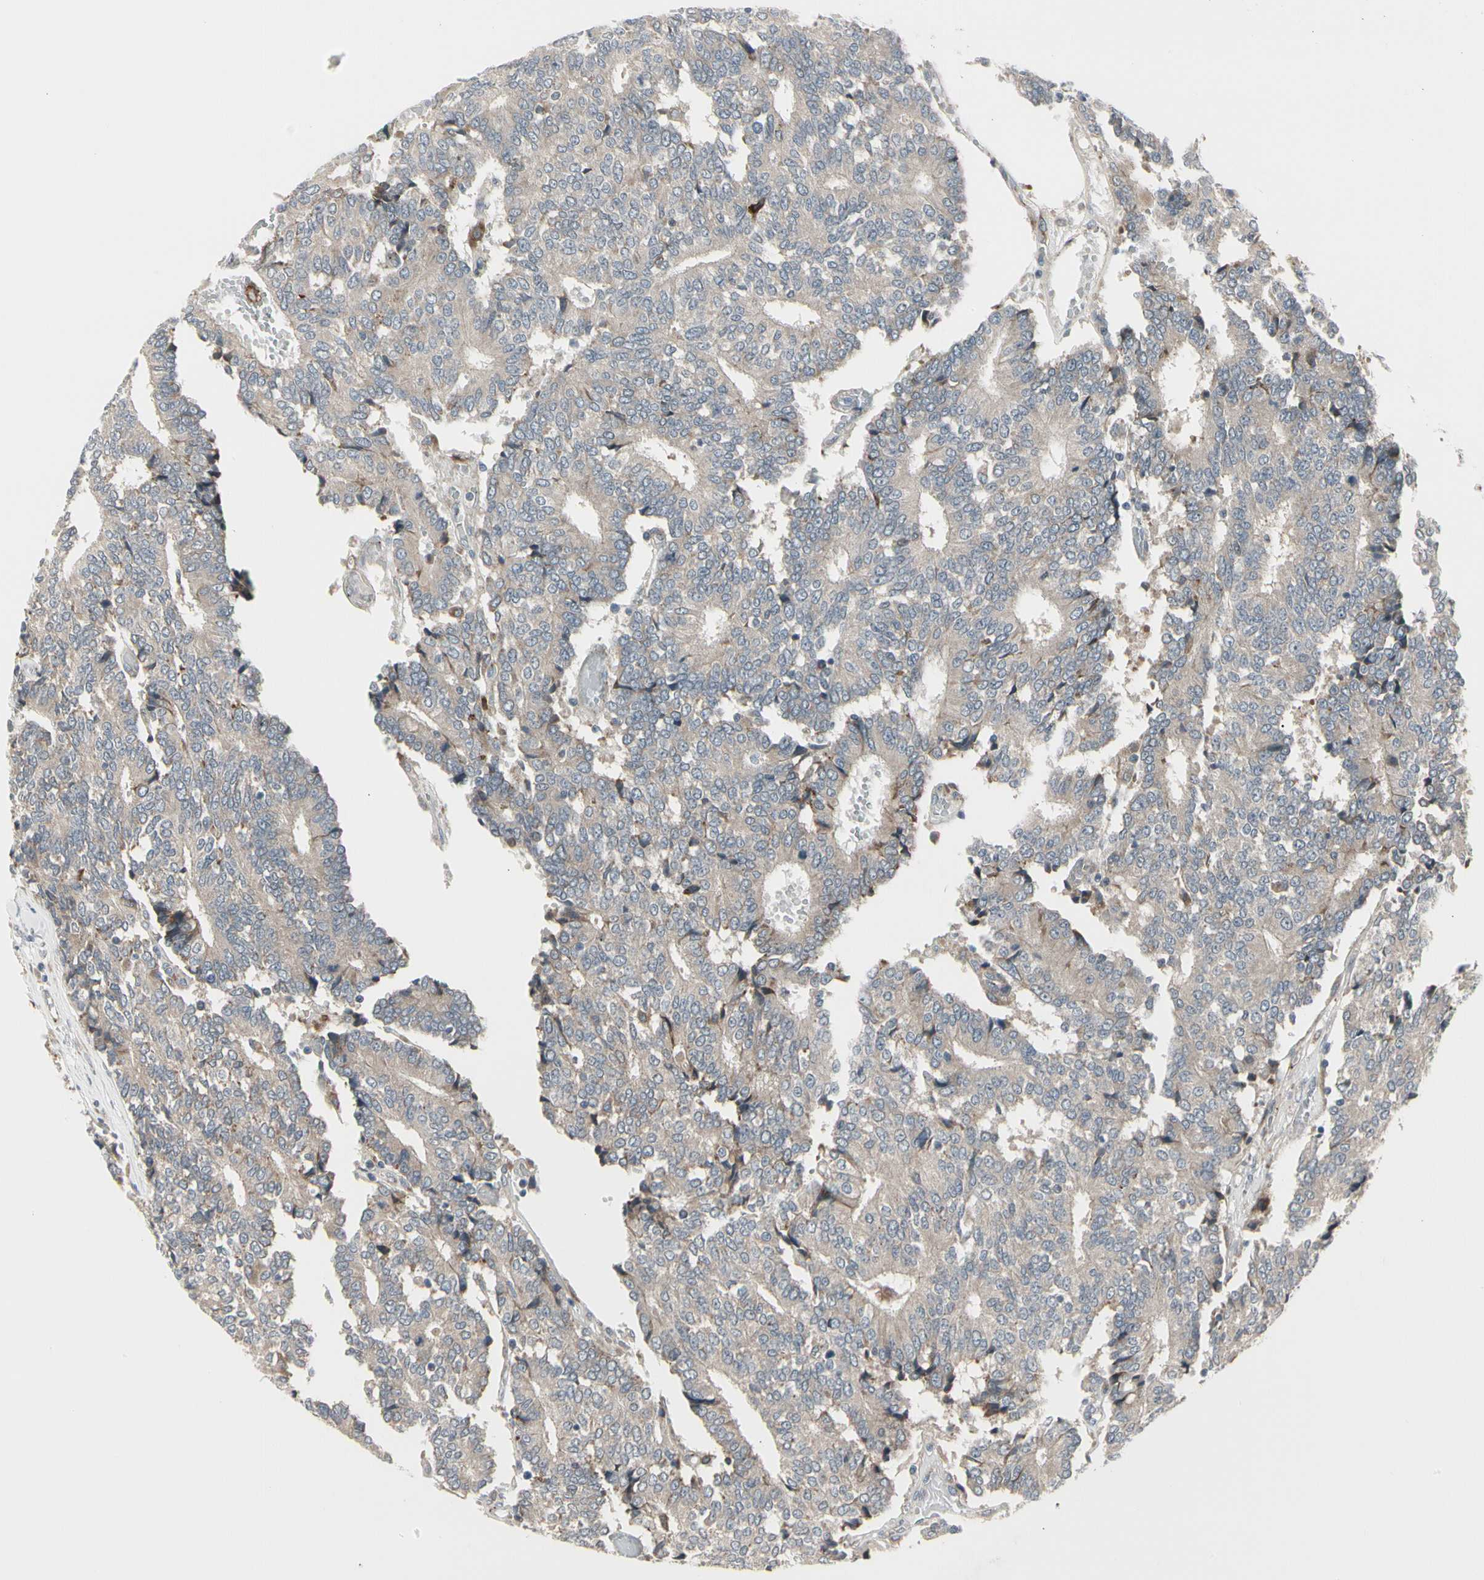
{"staining": {"intensity": "negative", "quantity": "none", "location": "none"}, "tissue": "prostate cancer", "cell_type": "Tumor cells", "image_type": "cancer", "snomed": [{"axis": "morphology", "description": "Adenocarcinoma, High grade"}, {"axis": "topography", "description": "Prostate"}], "caption": "Tumor cells are negative for brown protein staining in prostate high-grade adenocarcinoma. (Immunohistochemistry (ihc), brightfield microscopy, high magnification).", "gene": "GRN", "patient": {"sex": "male", "age": 55}}